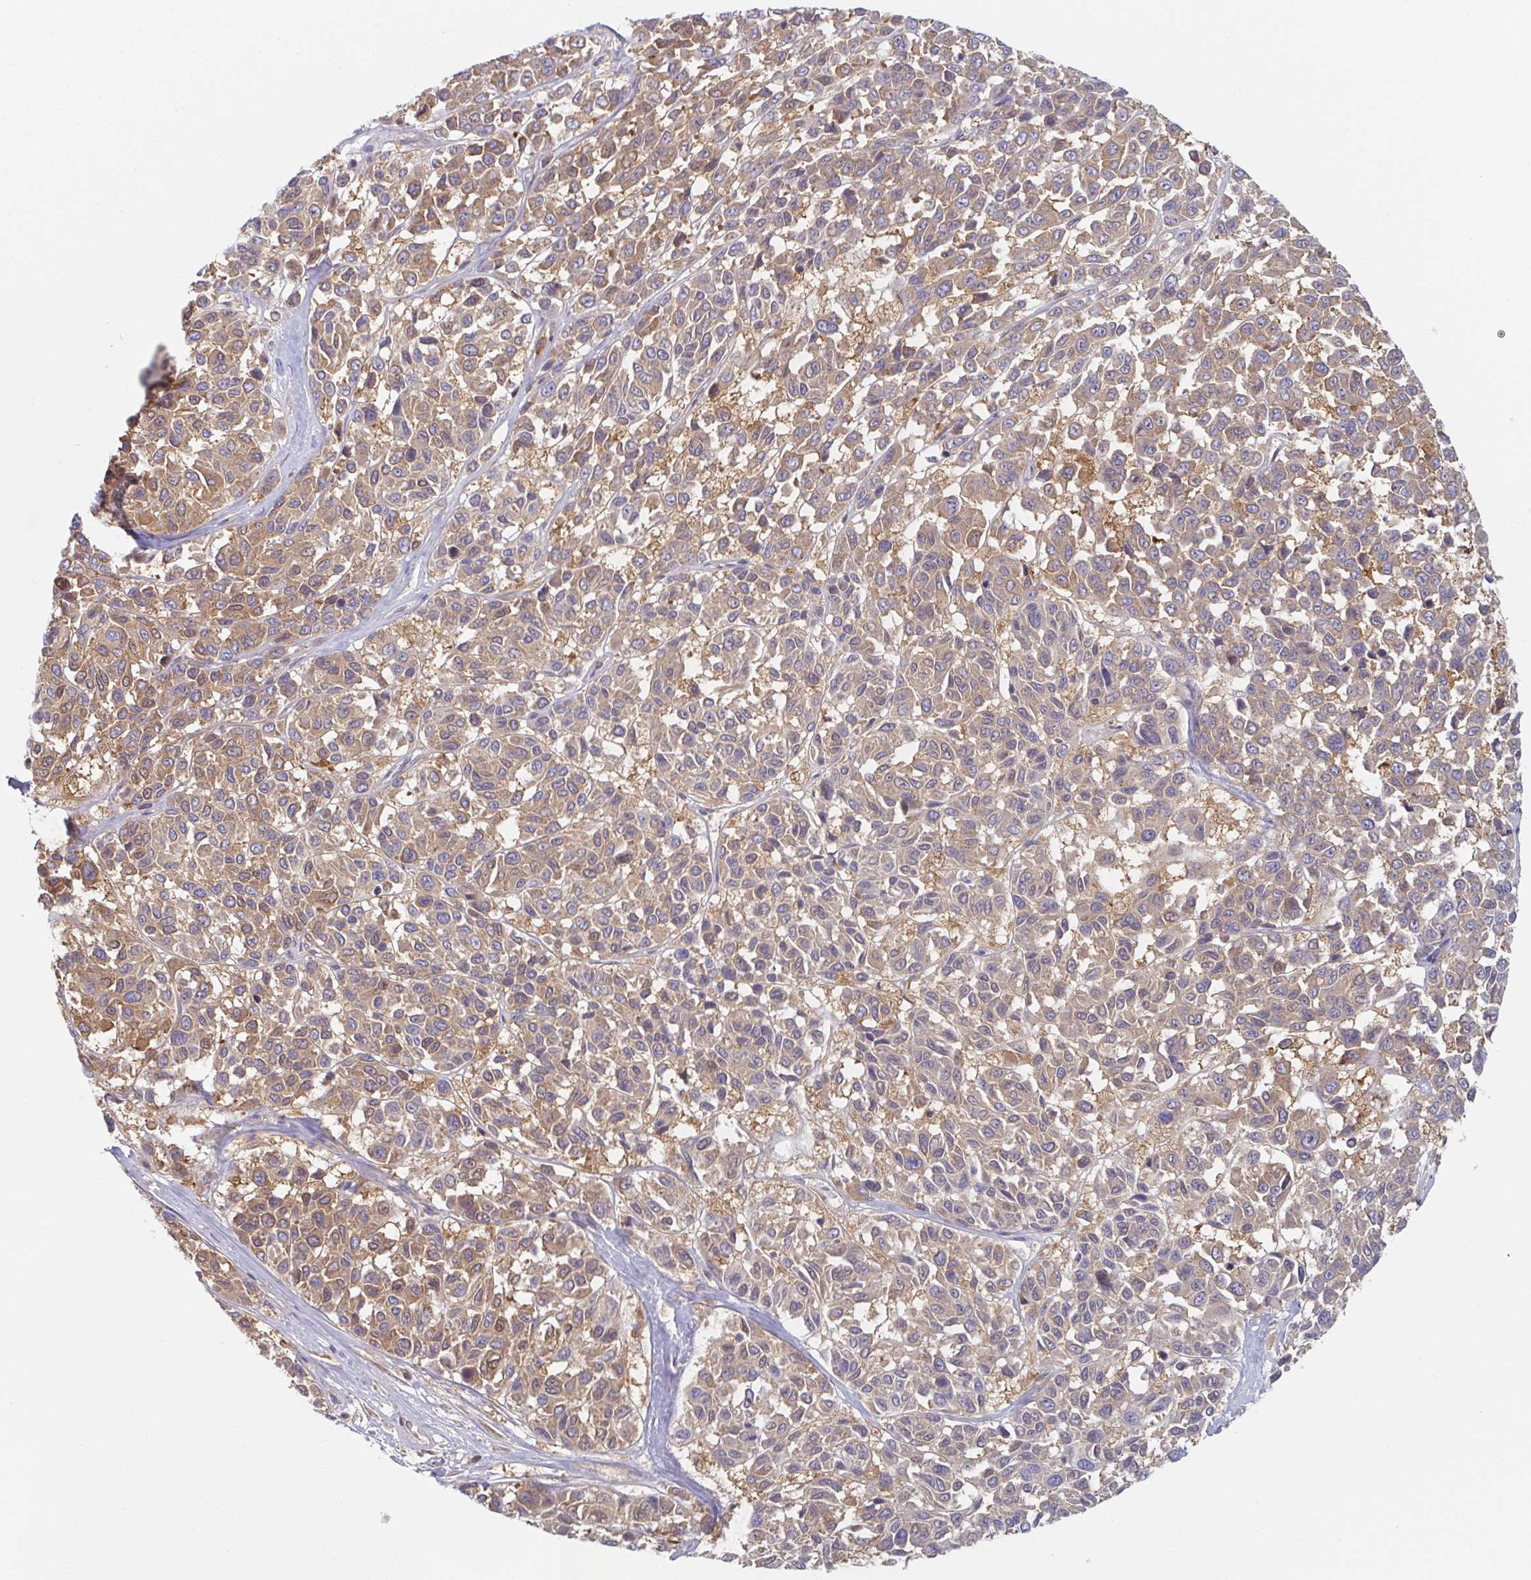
{"staining": {"intensity": "moderate", "quantity": ">75%", "location": "cytoplasmic/membranous"}, "tissue": "melanoma", "cell_type": "Tumor cells", "image_type": "cancer", "snomed": [{"axis": "morphology", "description": "Malignant melanoma, NOS"}, {"axis": "topography", "description": "Skin"}], "caption": "Human melanoma stained with a brown dye exhibits moderate cytoplasmic/membranous positive expression in approximately >75% of tumor cells.", "gene": "AMPD2", "patient": {"sex": "female", "age": 66}}